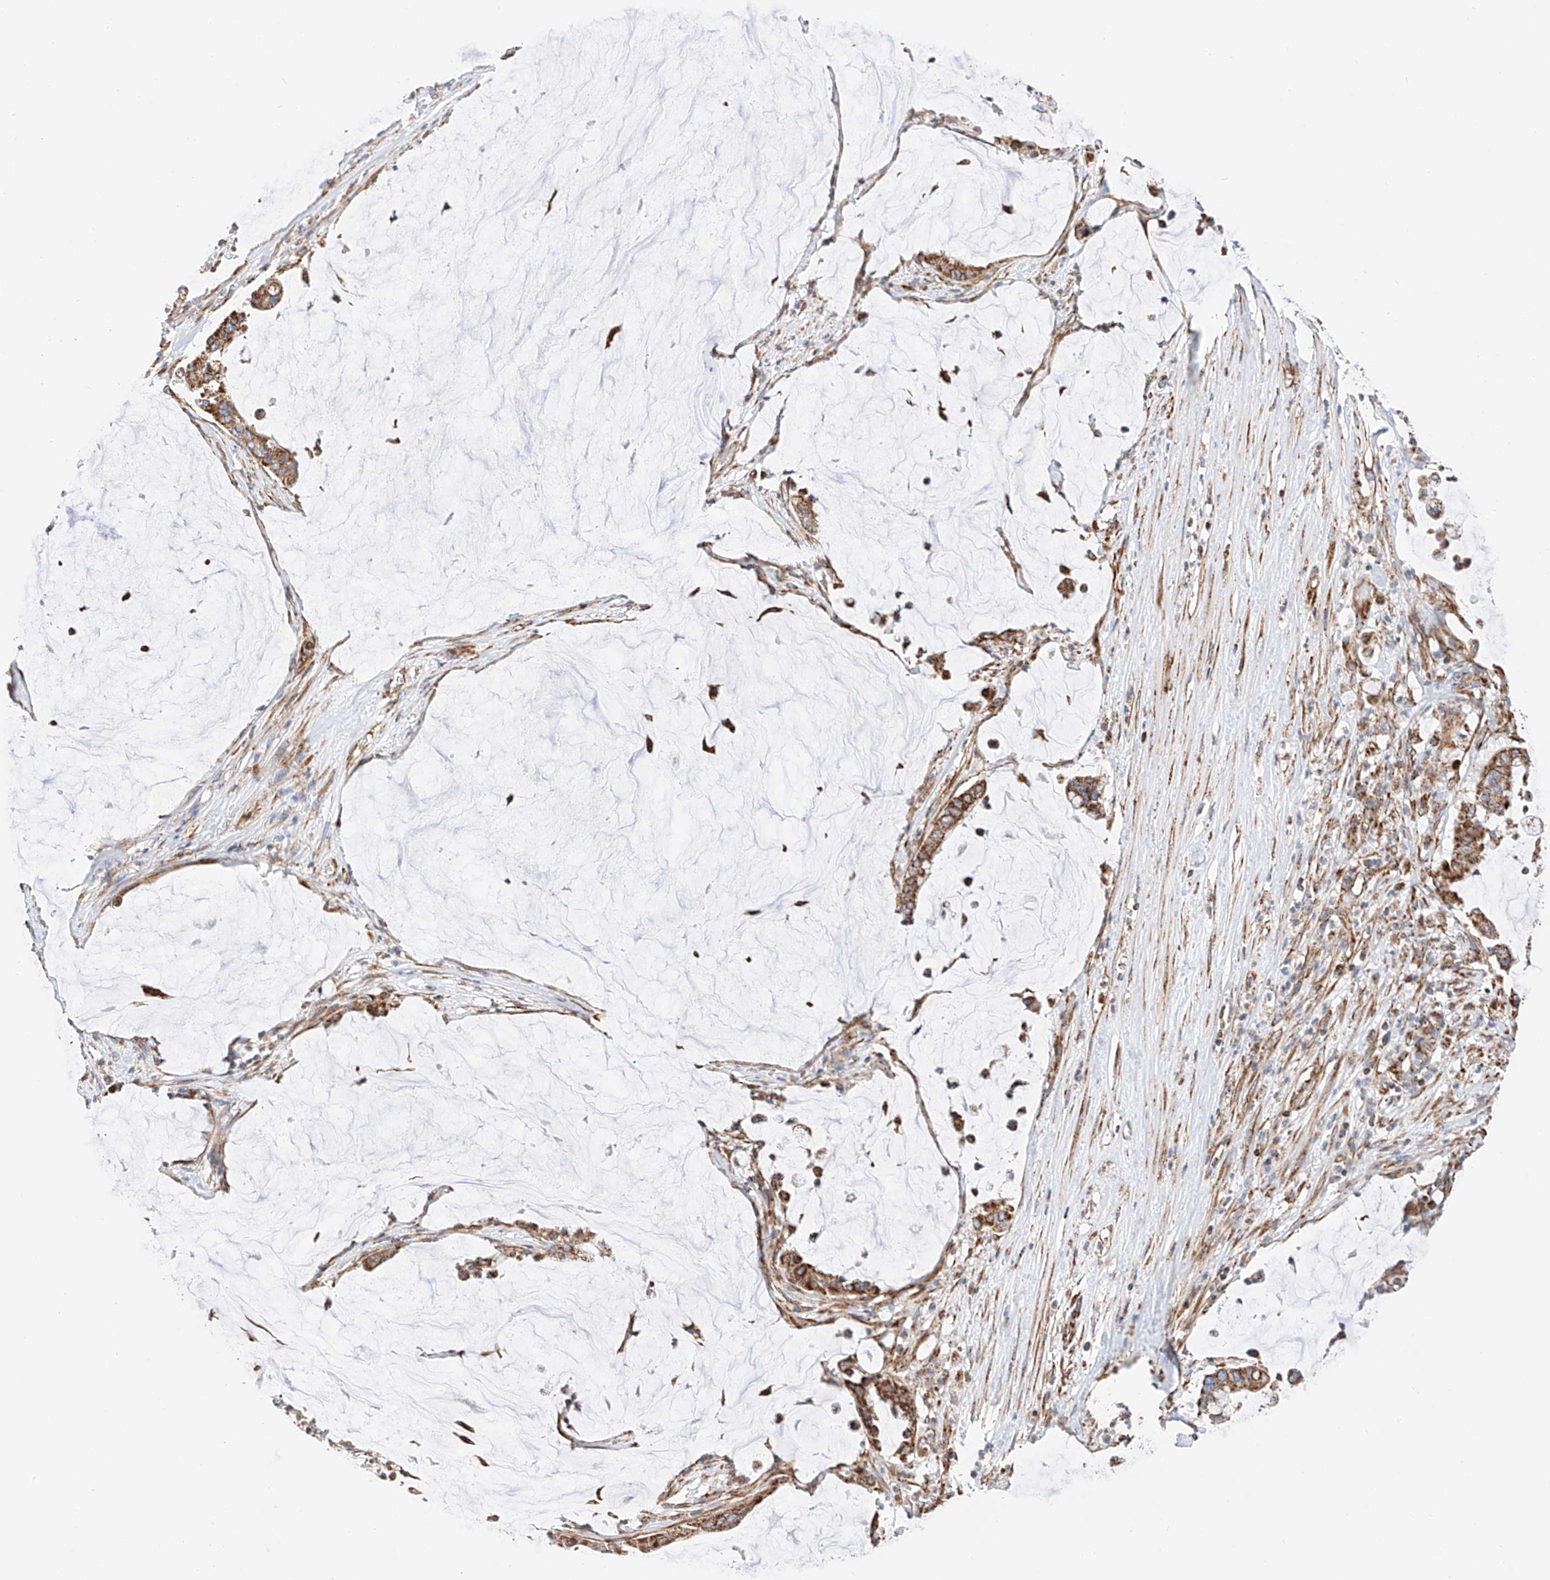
{"staining": {"intensity": "moderate", "quantity": ">75%", "location": "cytoplasmic/membranous"}, "tissue": "pancreatic cancer", "cell_type": "Tumor cells", "image_type": "cancer", "snomed": [{"axis": "morphology", "description": "Adenocarcinoma, NOS"}, {"axis": "topography", "description": "Pancreas"}], "caption": "DAB immunohistochemical staining of human pancreatic cancer displays moderate cytoplasmic/membranous protein expression in about >75% of tumor cells.", "gene": "NDUFV3", "patient": {"sex": "male", "age": 41}}